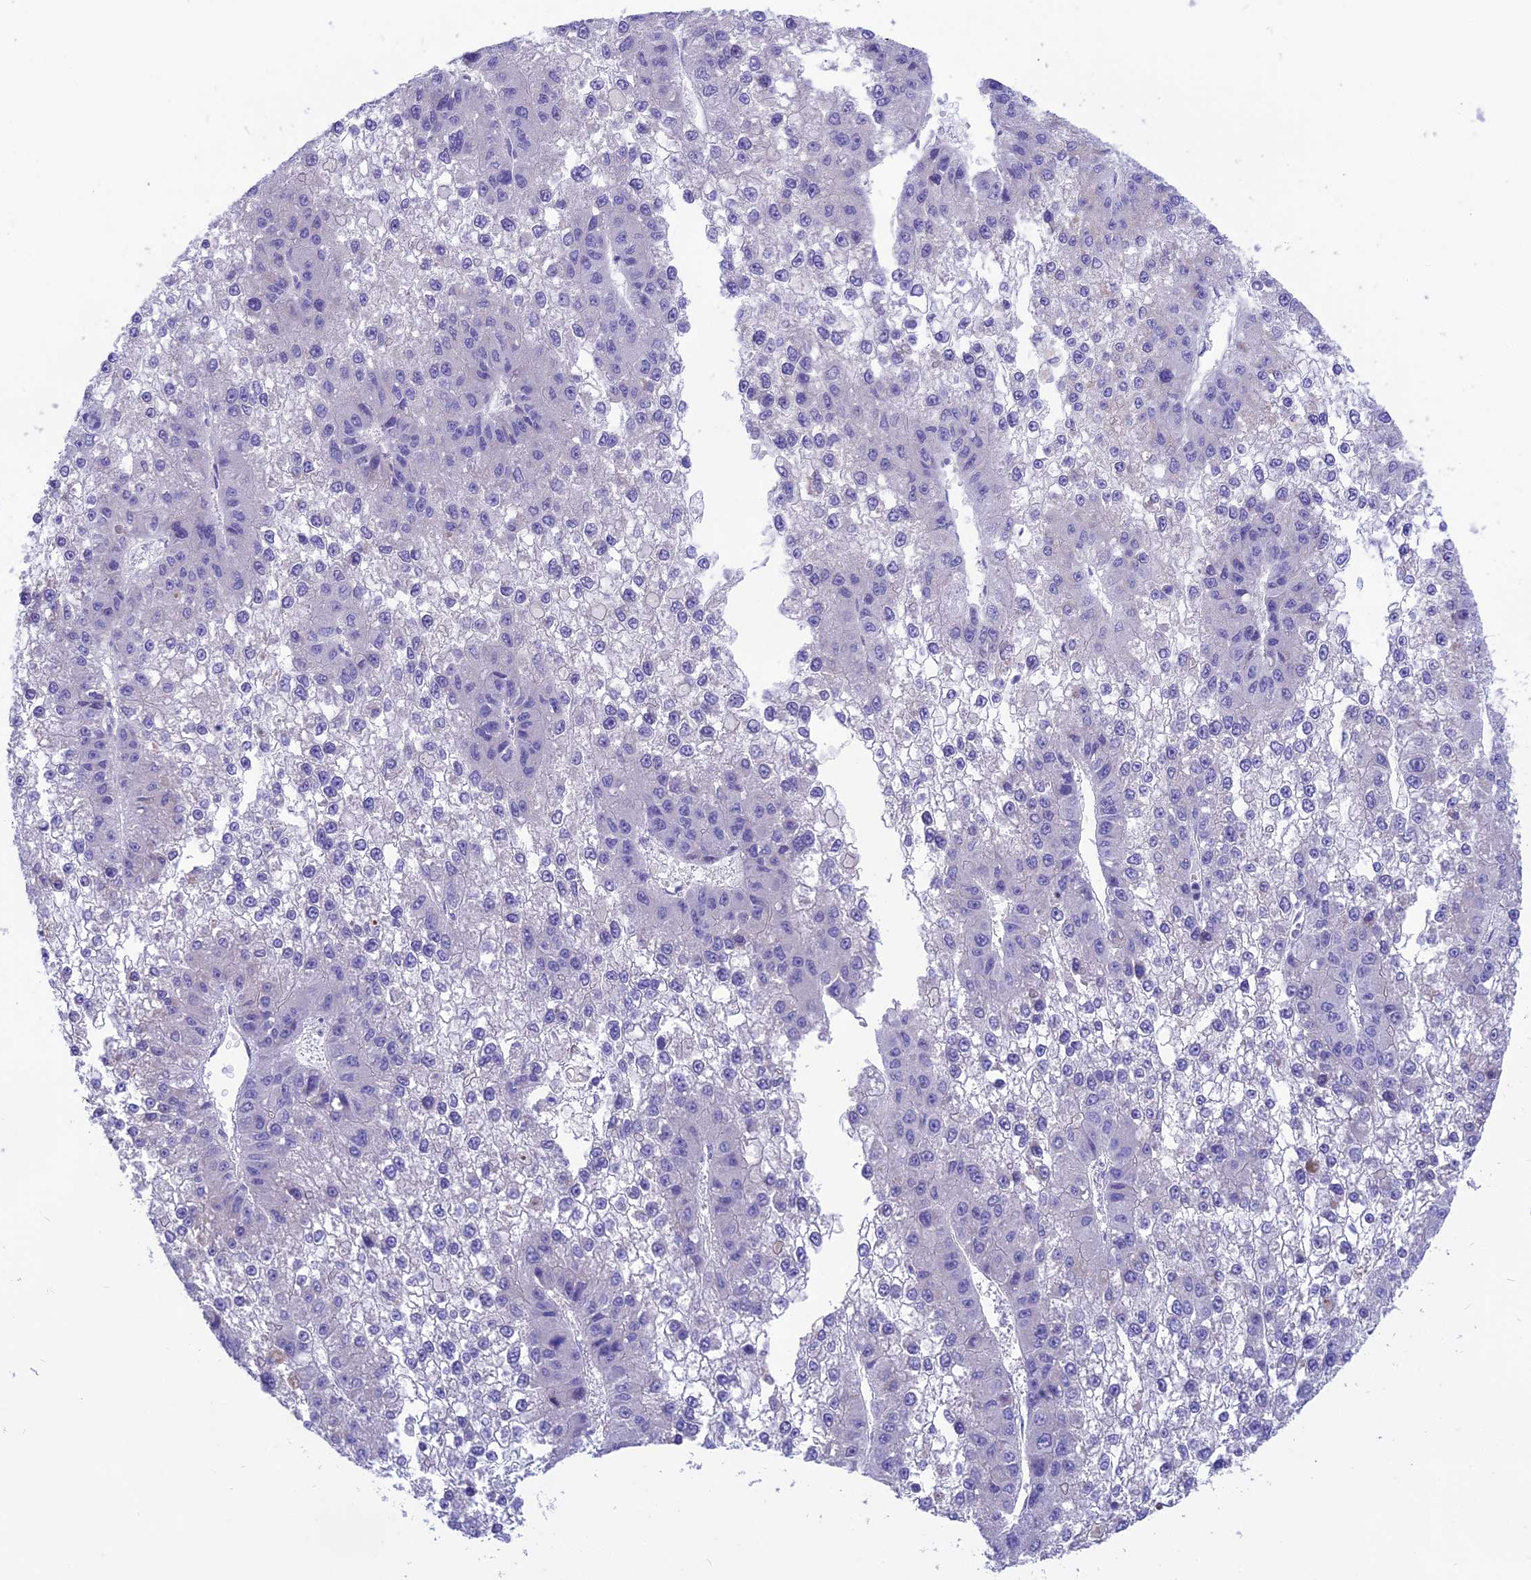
{"staining": {"intensity": "negative", "quantity": "none", "location": "none"}, "tissue": "liver cancer", "cell_type": "Tumor cells", "image_type": "cancer", "snomed": [{"axis": "morphology", "description": "Carcinoma, Hepatocellular, NOS"}, {"axis": "topography", "description": "Liver"}], "caption": "This histopathology image is of liver cancer stained with IHC to label a protein in brown with the nuclei are counter-stained blue. There is no staining in tumor cells.", "gene": "TMEM138", "patient": {"sex": "female", "age": 73}}